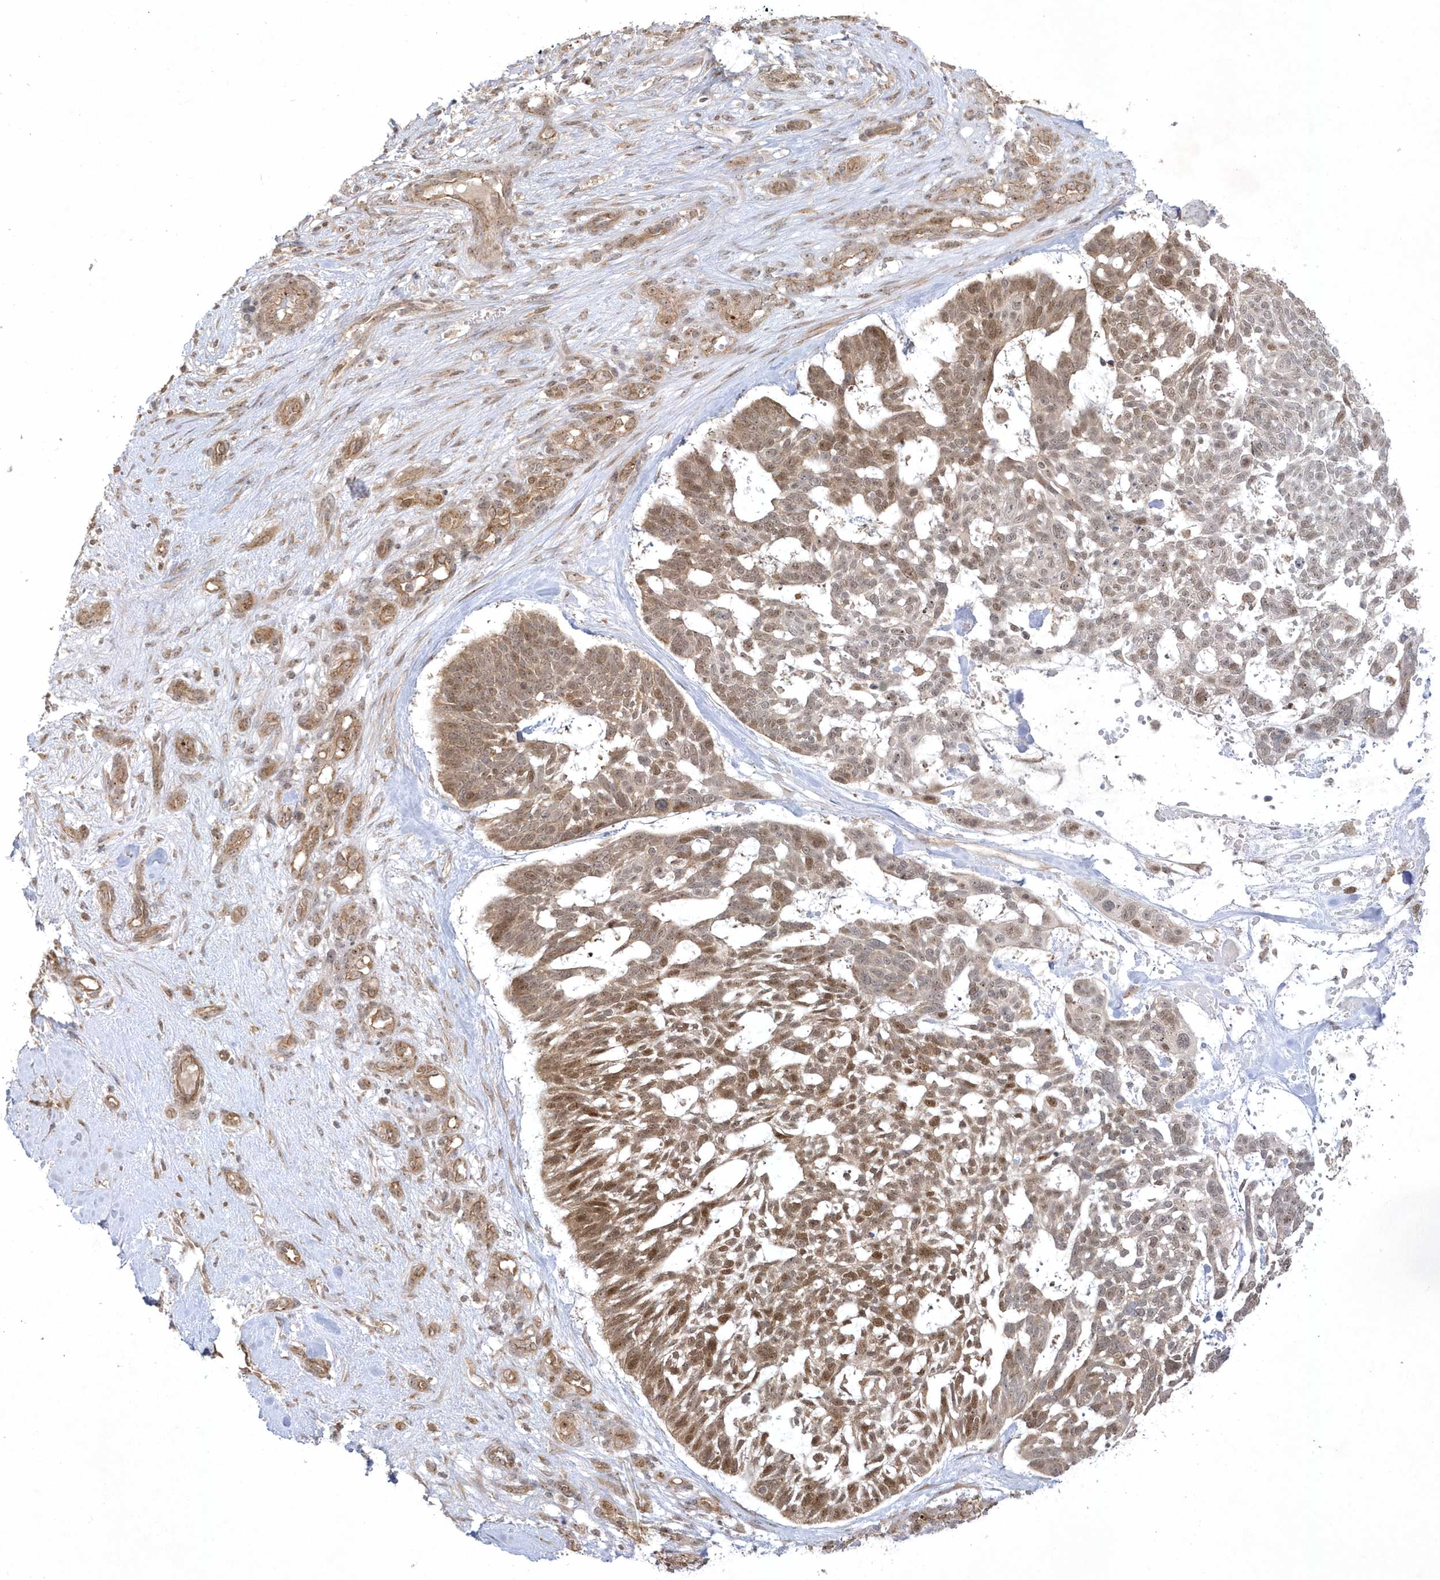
{"staining": {"intensity": "moderate", "quantity": ">75%", "location": "cytoplasmic/membranous,nuclear"}, "tissue": "skin cancer", "cell_type": "Tumor cells", "image_type": "cancer", "snomed": [{"axis": "morphology", "description": "Basal cell carcinoma"}, {"axis": "topography", "description": "Skin"}], "caption": "A brown stain highlights moderate cytoplasmic/membranous and nuclear expression of a protein in human skin basal cell carcinoma tumor cells.", "gene": "NAF1", "patient": {"sex": "male", "age": 88}}